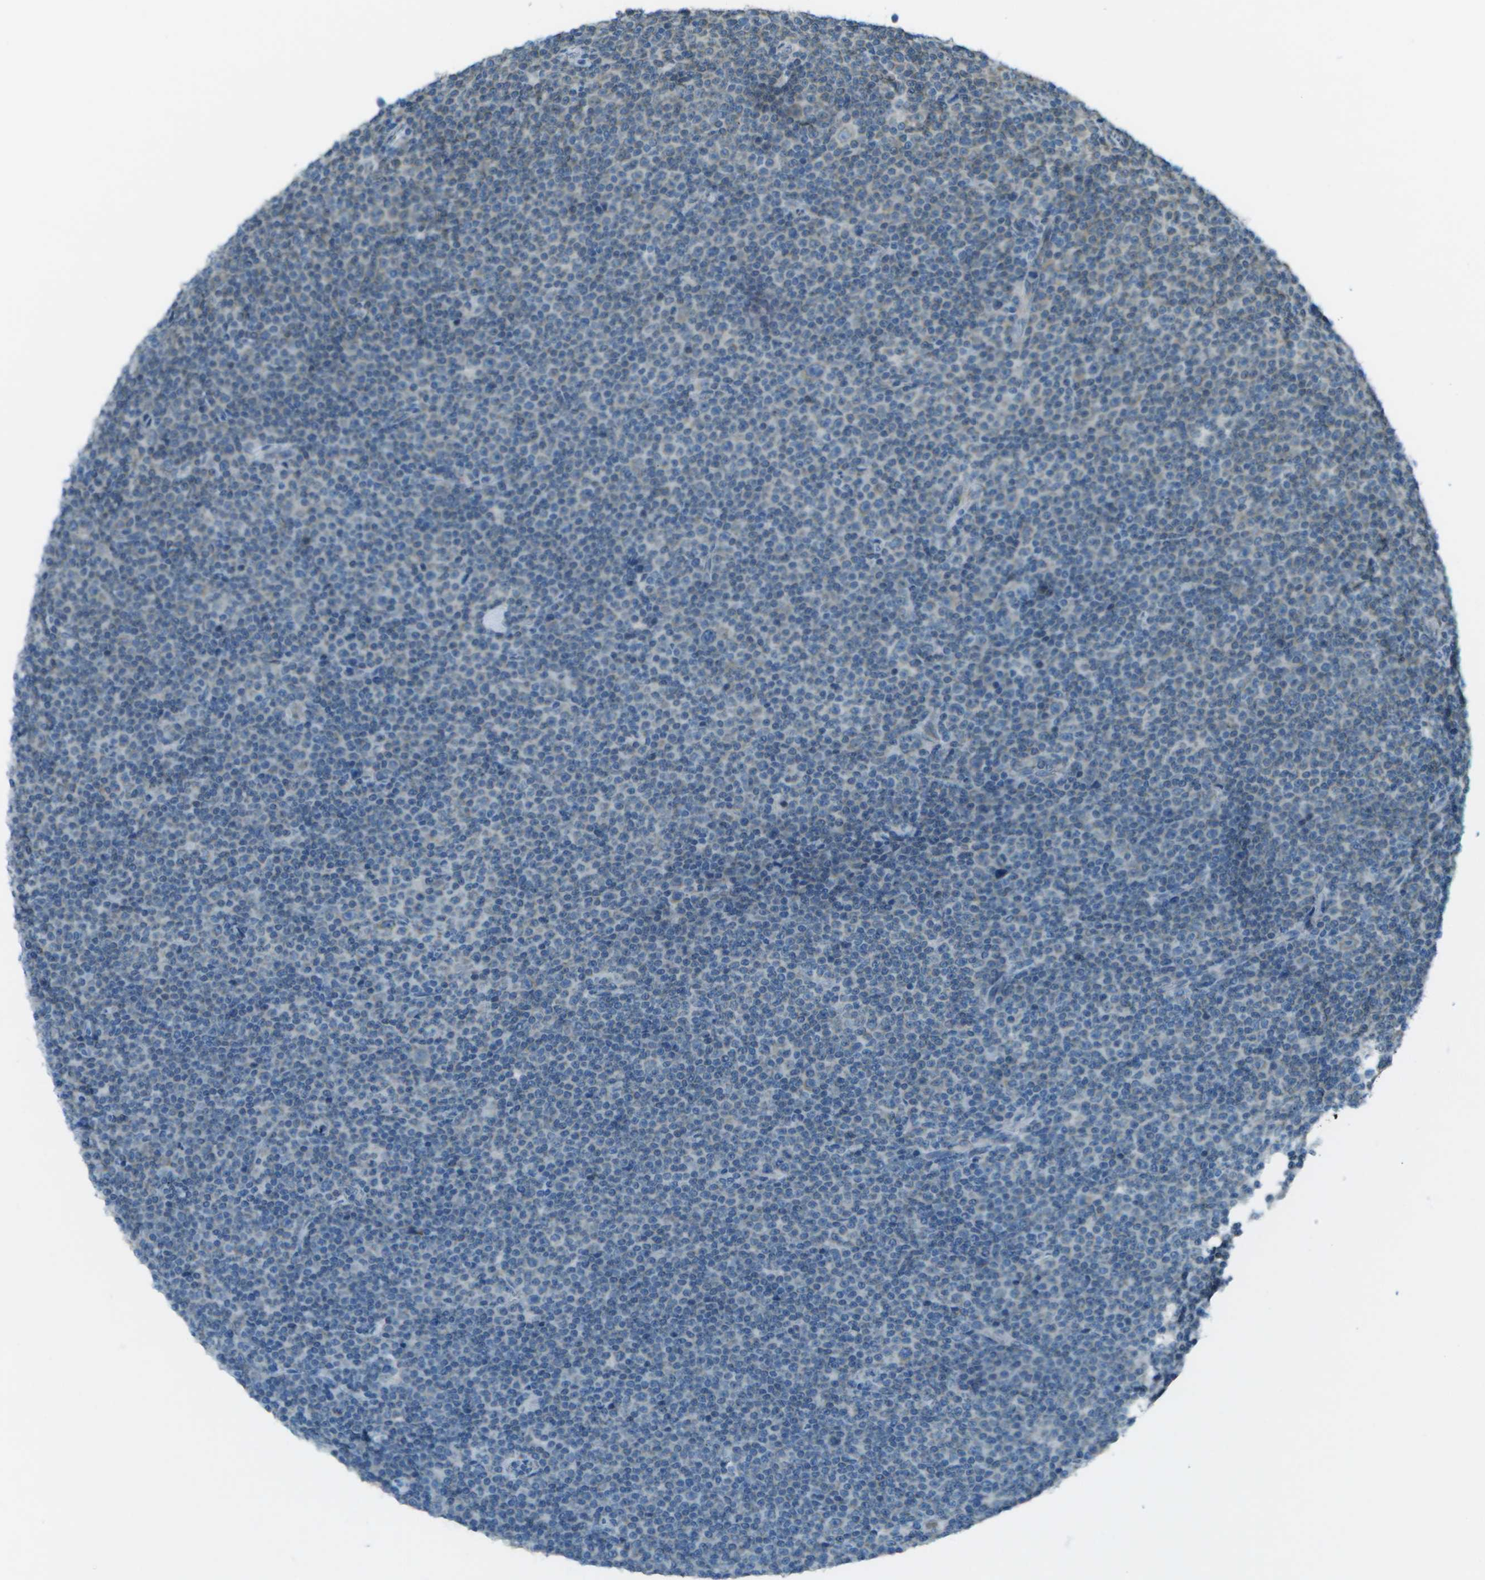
{"staining": {"intensity": "negative", "quantity": "none", "location": "none"}, "tissue": "lymphoma", "cell_type": "Tumor cells", "image_type": "cancer", "snomed": [{"axis": "morphology", "description": "Malignant lymphoma, non-Hodgkin's type, Low grade"}, {"axis": "topography", "description": "Lymph node"}], "caption": "Protein analysis of low-grade malignant lymphoma, non-Hodgkin's type displays no significant staining in tumor cells.", "gene": "KCTD3", "patient": {"sex": "female", "age": 67}}